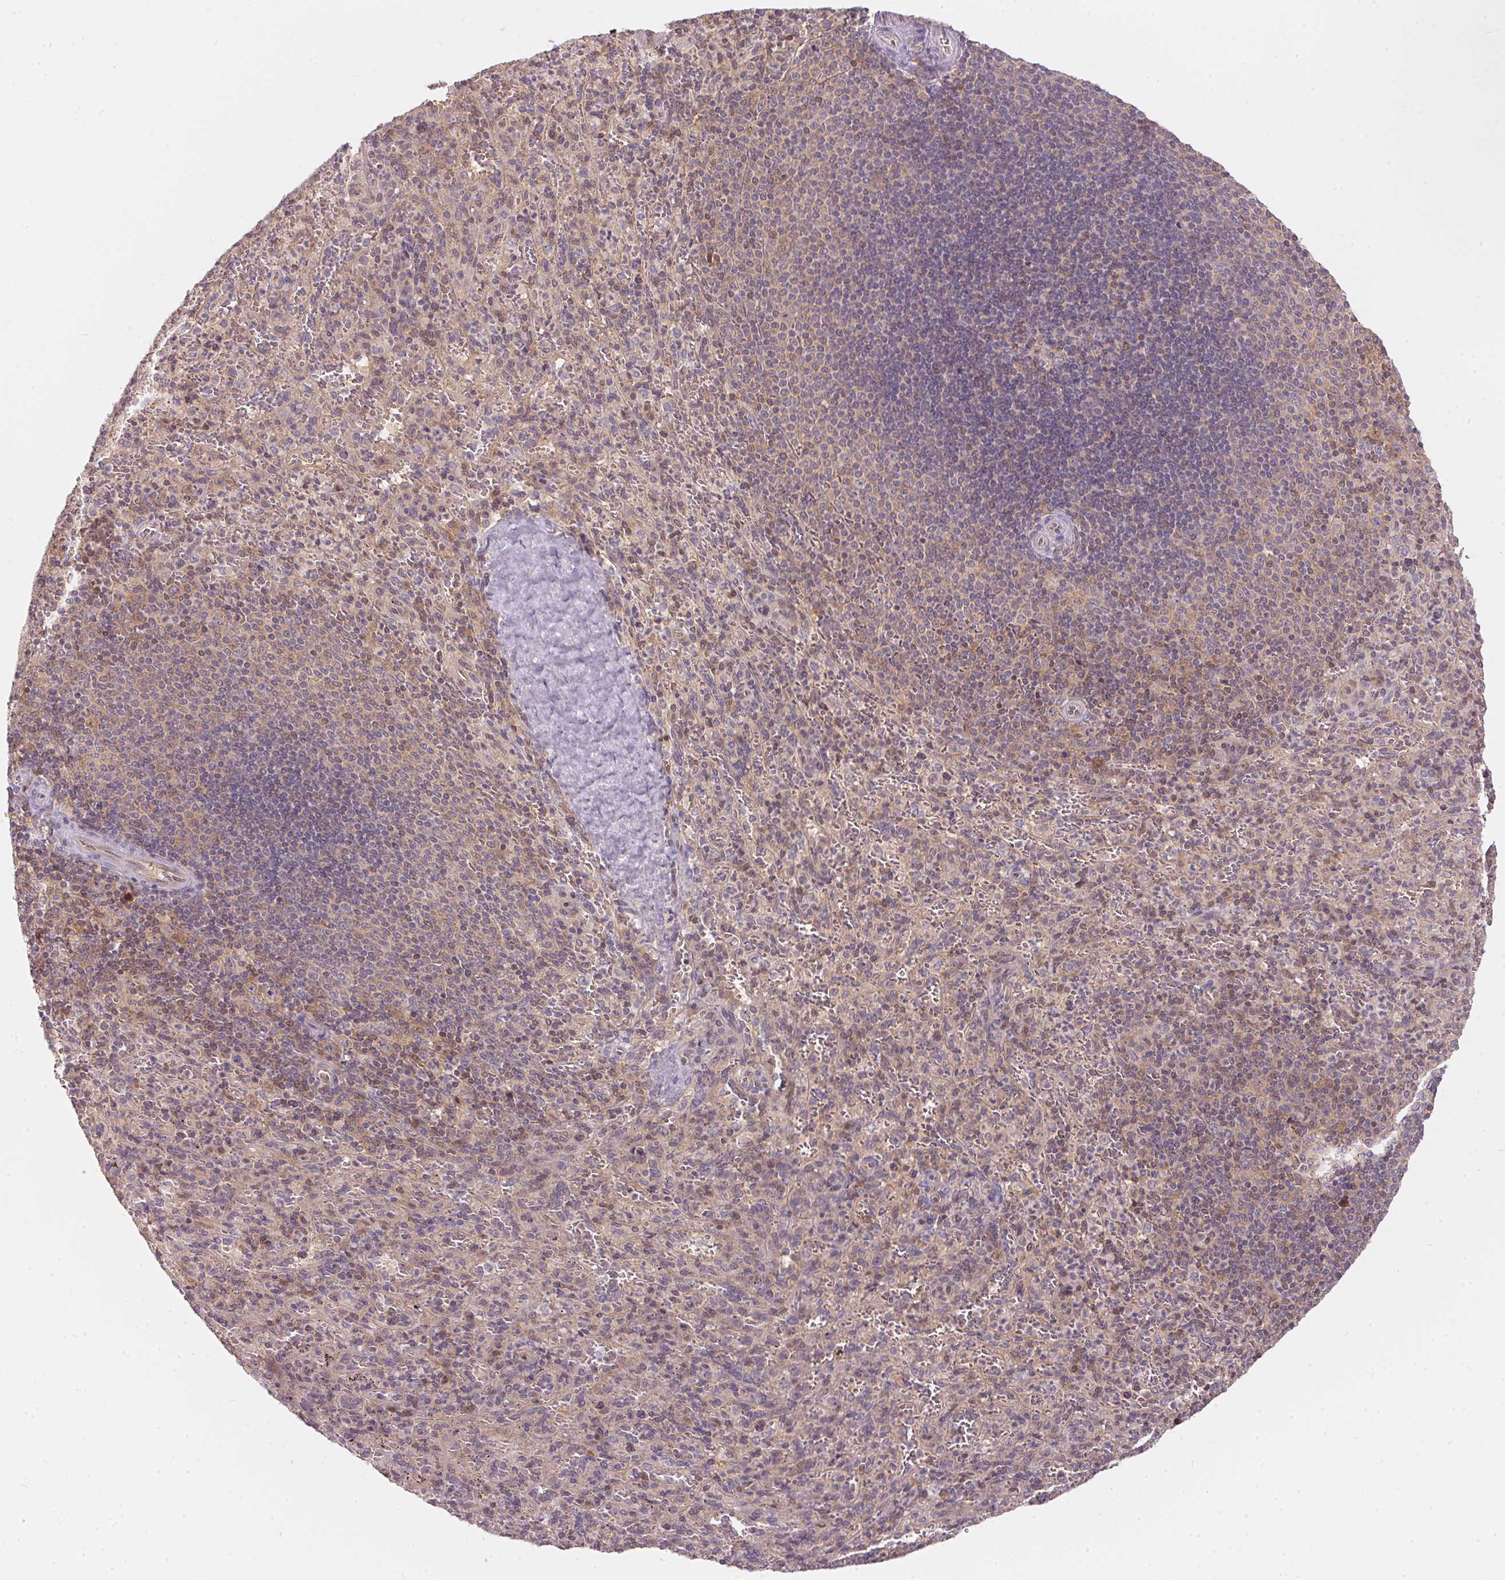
{"staining": {"intensity": "weak", "quantity": "25%-75%", "location": "cytoplasmic/membranous"}, "tissue": "spleen", "cell_type": "Cells in red pulp", "image_type": "normal", "snomed": [{"axis": "morphology", "description": "Normal tissue, NOS"}, {"axis": "topography", "description": "Spleen"}], "caption": "Immunohistochemical staining of benign spleen shows low levels of weak cytoplasmic/membranous positivity in approximately 25%-75% of cells in red pulp. (DAB (3,3'-diaminobenzidine) = brown stain, brightfield microscopy at high magnification).", "gene": "BLMH", "patient": {"sex": "male", "age": 57}}